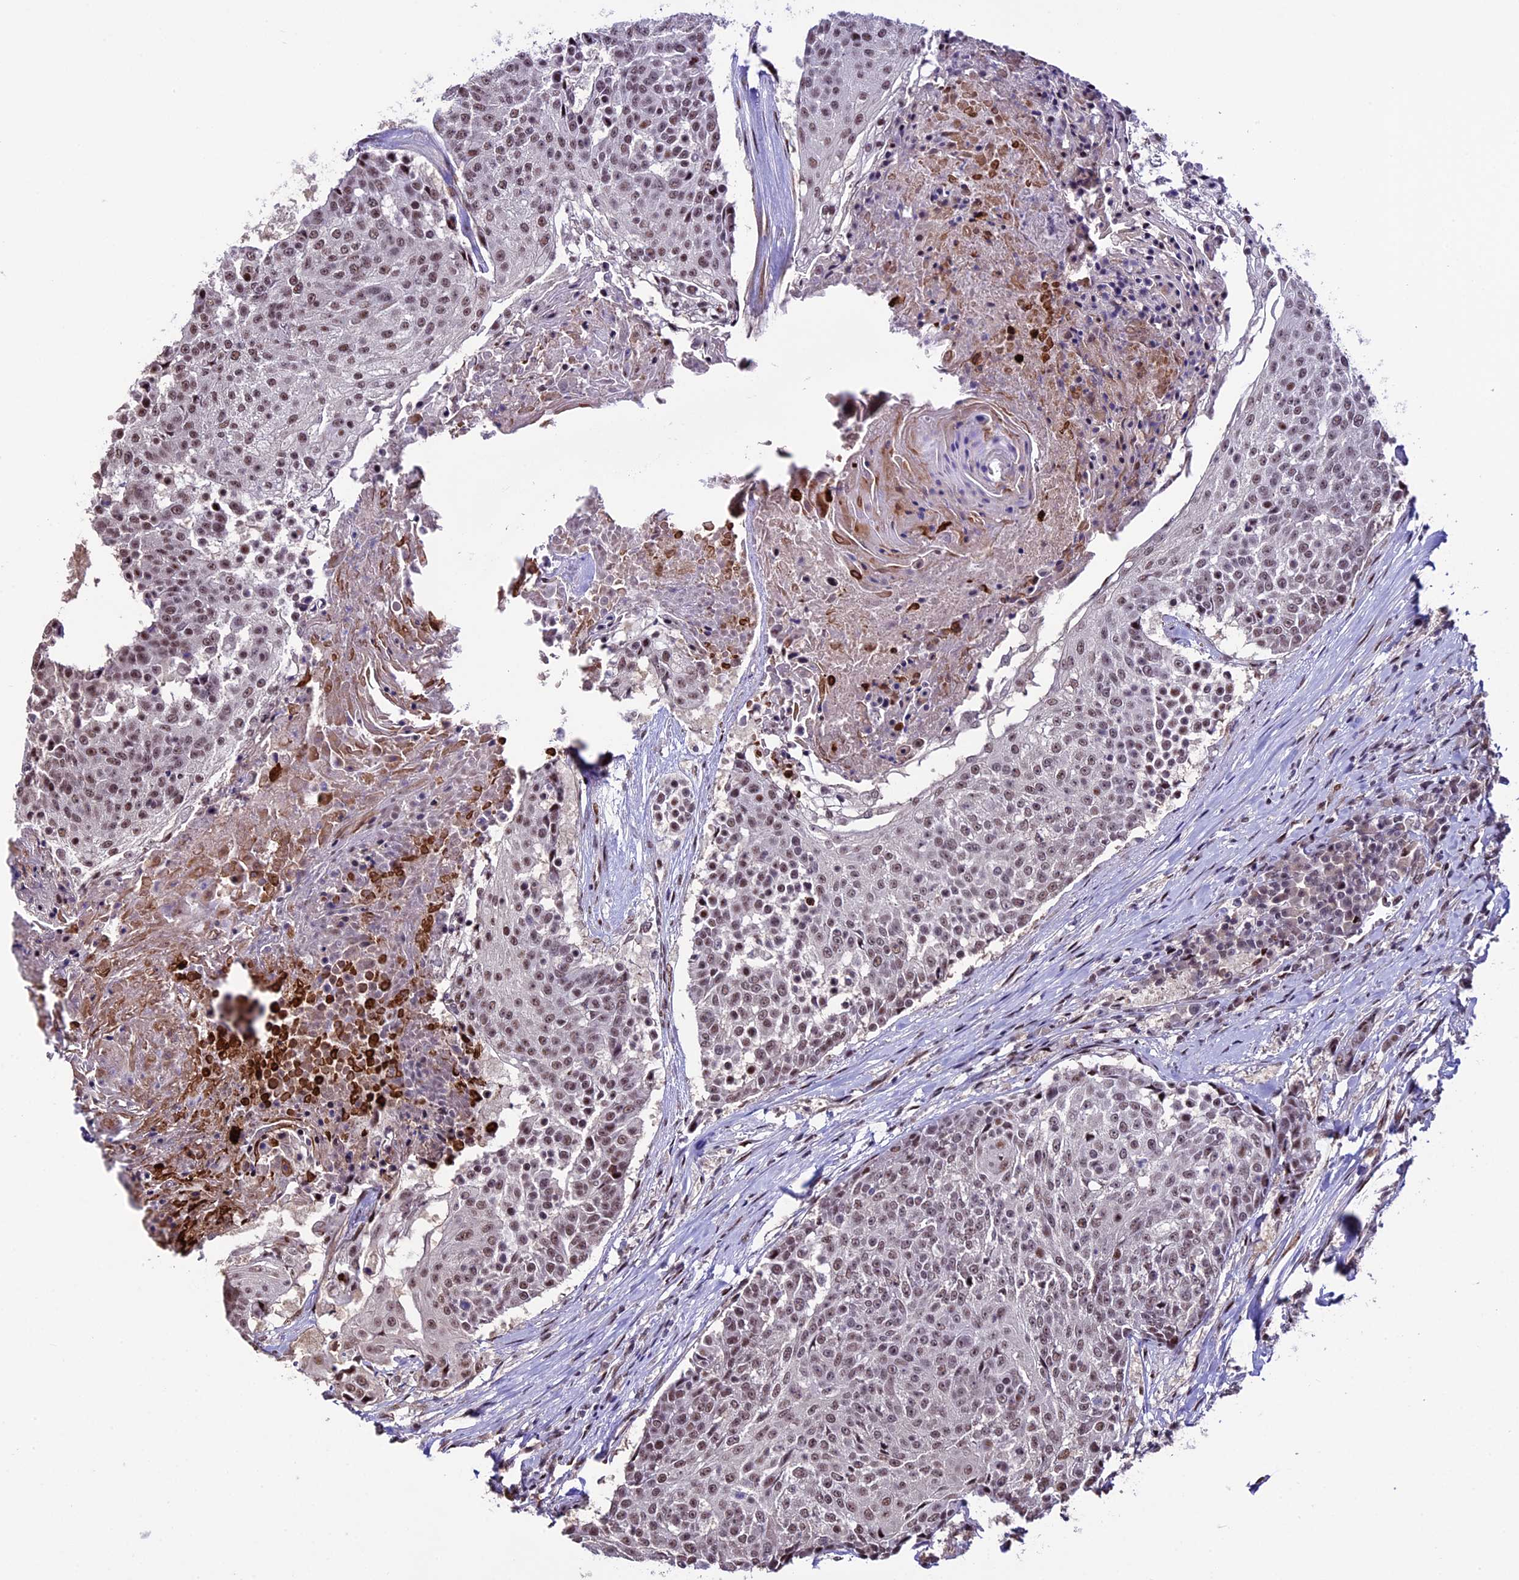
{"staining": {"intensity": "moderate", "quantity": ">75%", "location": "nuclear"}, "tissue": "urothelial cancer", "cell_type": "Tumor cells", "image_type": "cancer", "snomed": [{"axis": "morphology", "description": "Urothelial carcinoma, High grade"}, {"axis": "topography", "description": "Urinary bladder"}], "caption": "Urothelial cancer tissue demonstrates moderate nuclear positivity in approximately >75% of tumor cells, visualized by immunohistochemistry. (DAB (3,3'-diaminobenzidine) = brown stain, brightfield microscopy at high magnification).", "gene": "TCP11L2", "patient": {"sex": "female", "age": 63}}